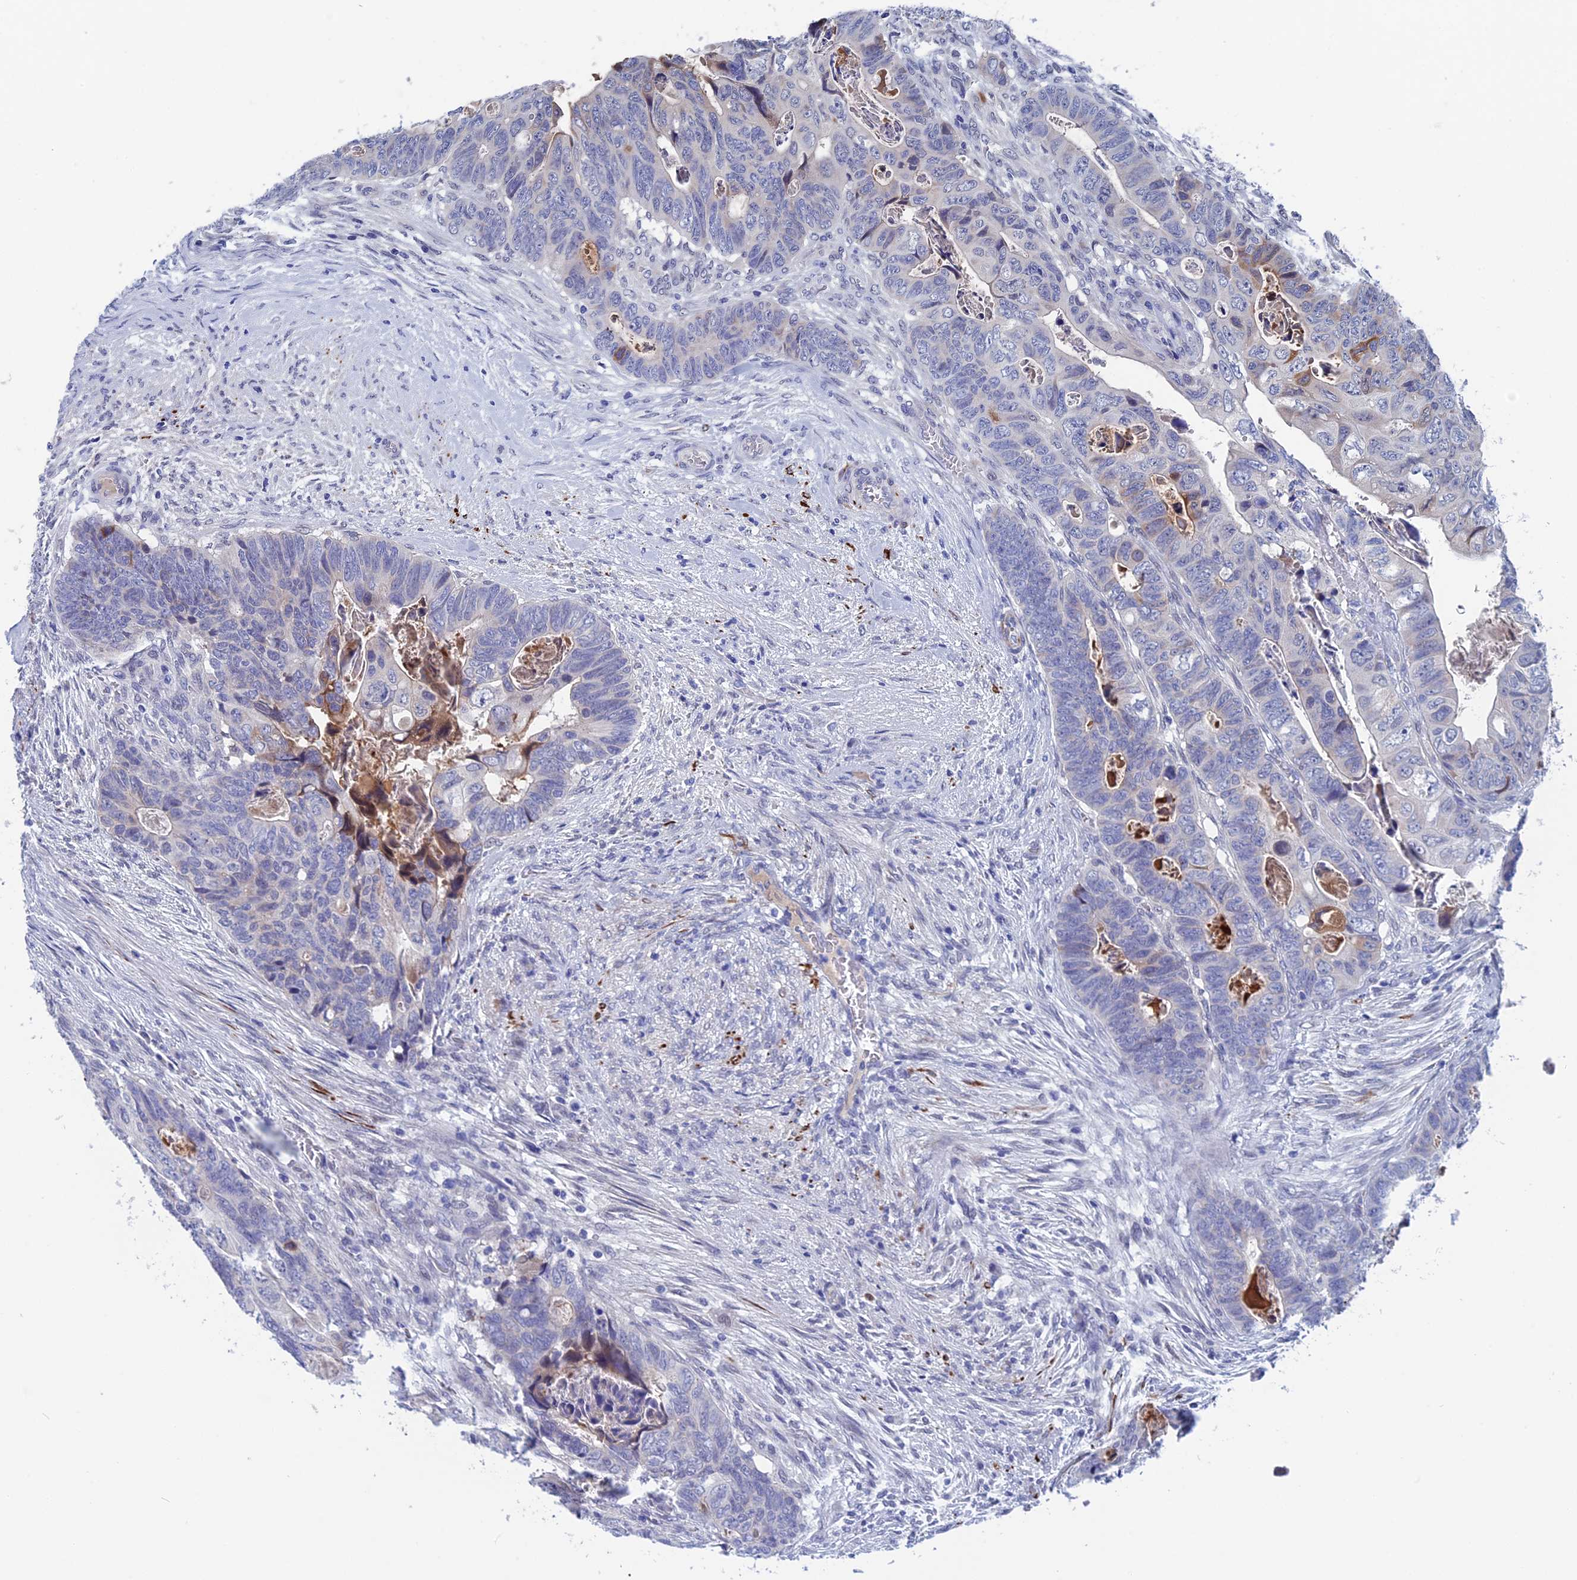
{"staining": {"intensity": "weak", "quantity": "<25%", "location": "cytoplasmic/membranous"}, "tissue": "colorectal cancer", "cell_type": "Tumor cells", "image_type": "cancer", "snomed": [{"axis": "morphology", "description": "Adenocarcinoma, NOS"}, {"axis": "topography", "description": "Rectum"}], "caption": "The micrograph shows no significant expression in tumor cells of colorectal cancer.", "gene": "WDR83", "patient": {"sex": "female", "age": 78}}